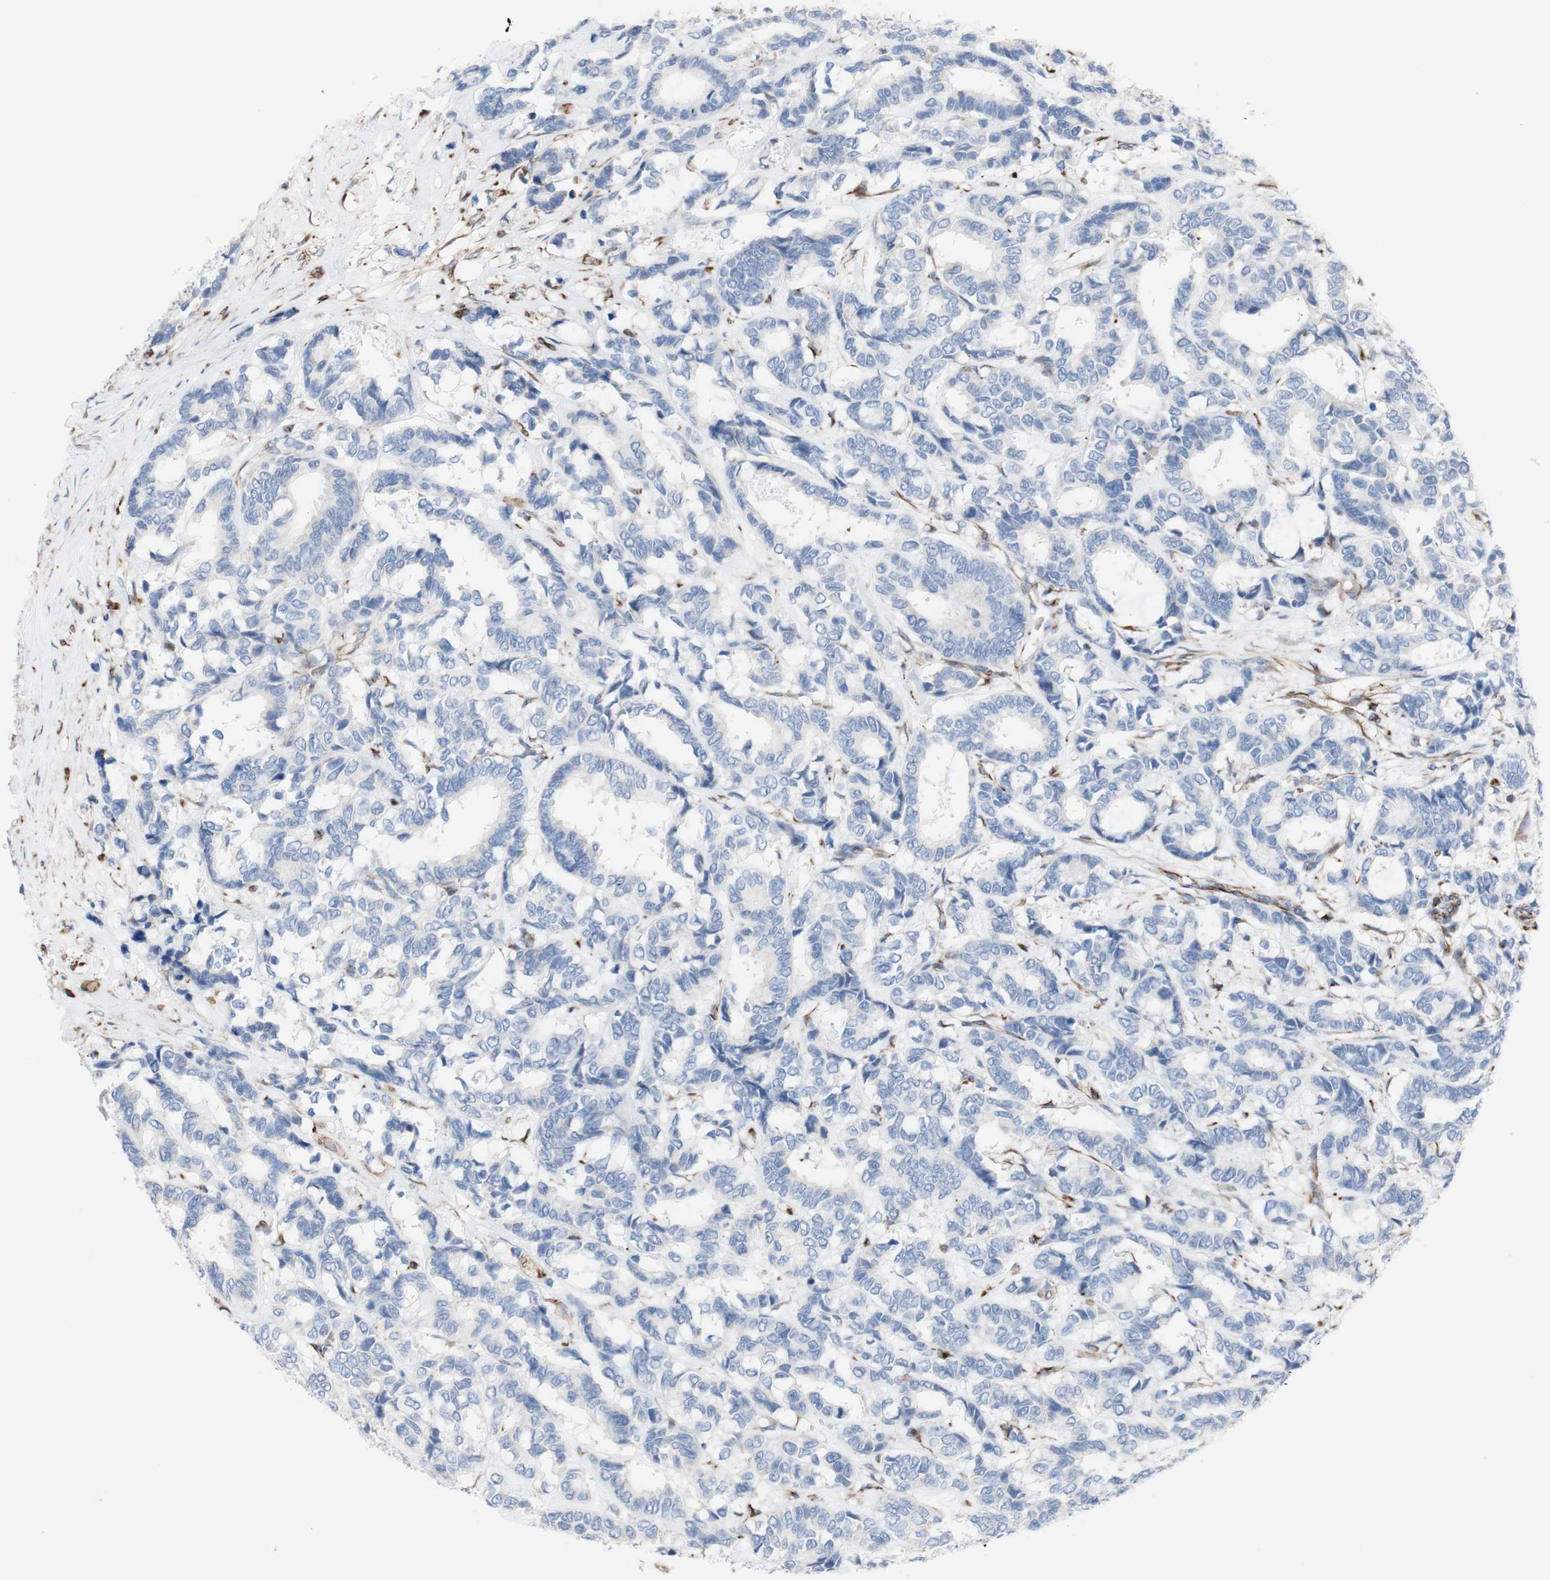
{"staining": {"intensity": "negative", "quantity": "none", "location": "none"}, "tissue": "breast cancer", "cell_type": "Tumor cells", "image_type": "cancer", "snomed": [{"axis": "morphology", "description": "Duct carcinoma"}, {"axis": "topography", "description": "Breast"}], "caption": "This is an immunohistochemistry histopathology image of human breast intraductal carcinoma. There is no expression in tumor cells.", "gene": "AGPAT5", "patient": {"sex": "female", "age": 87}}